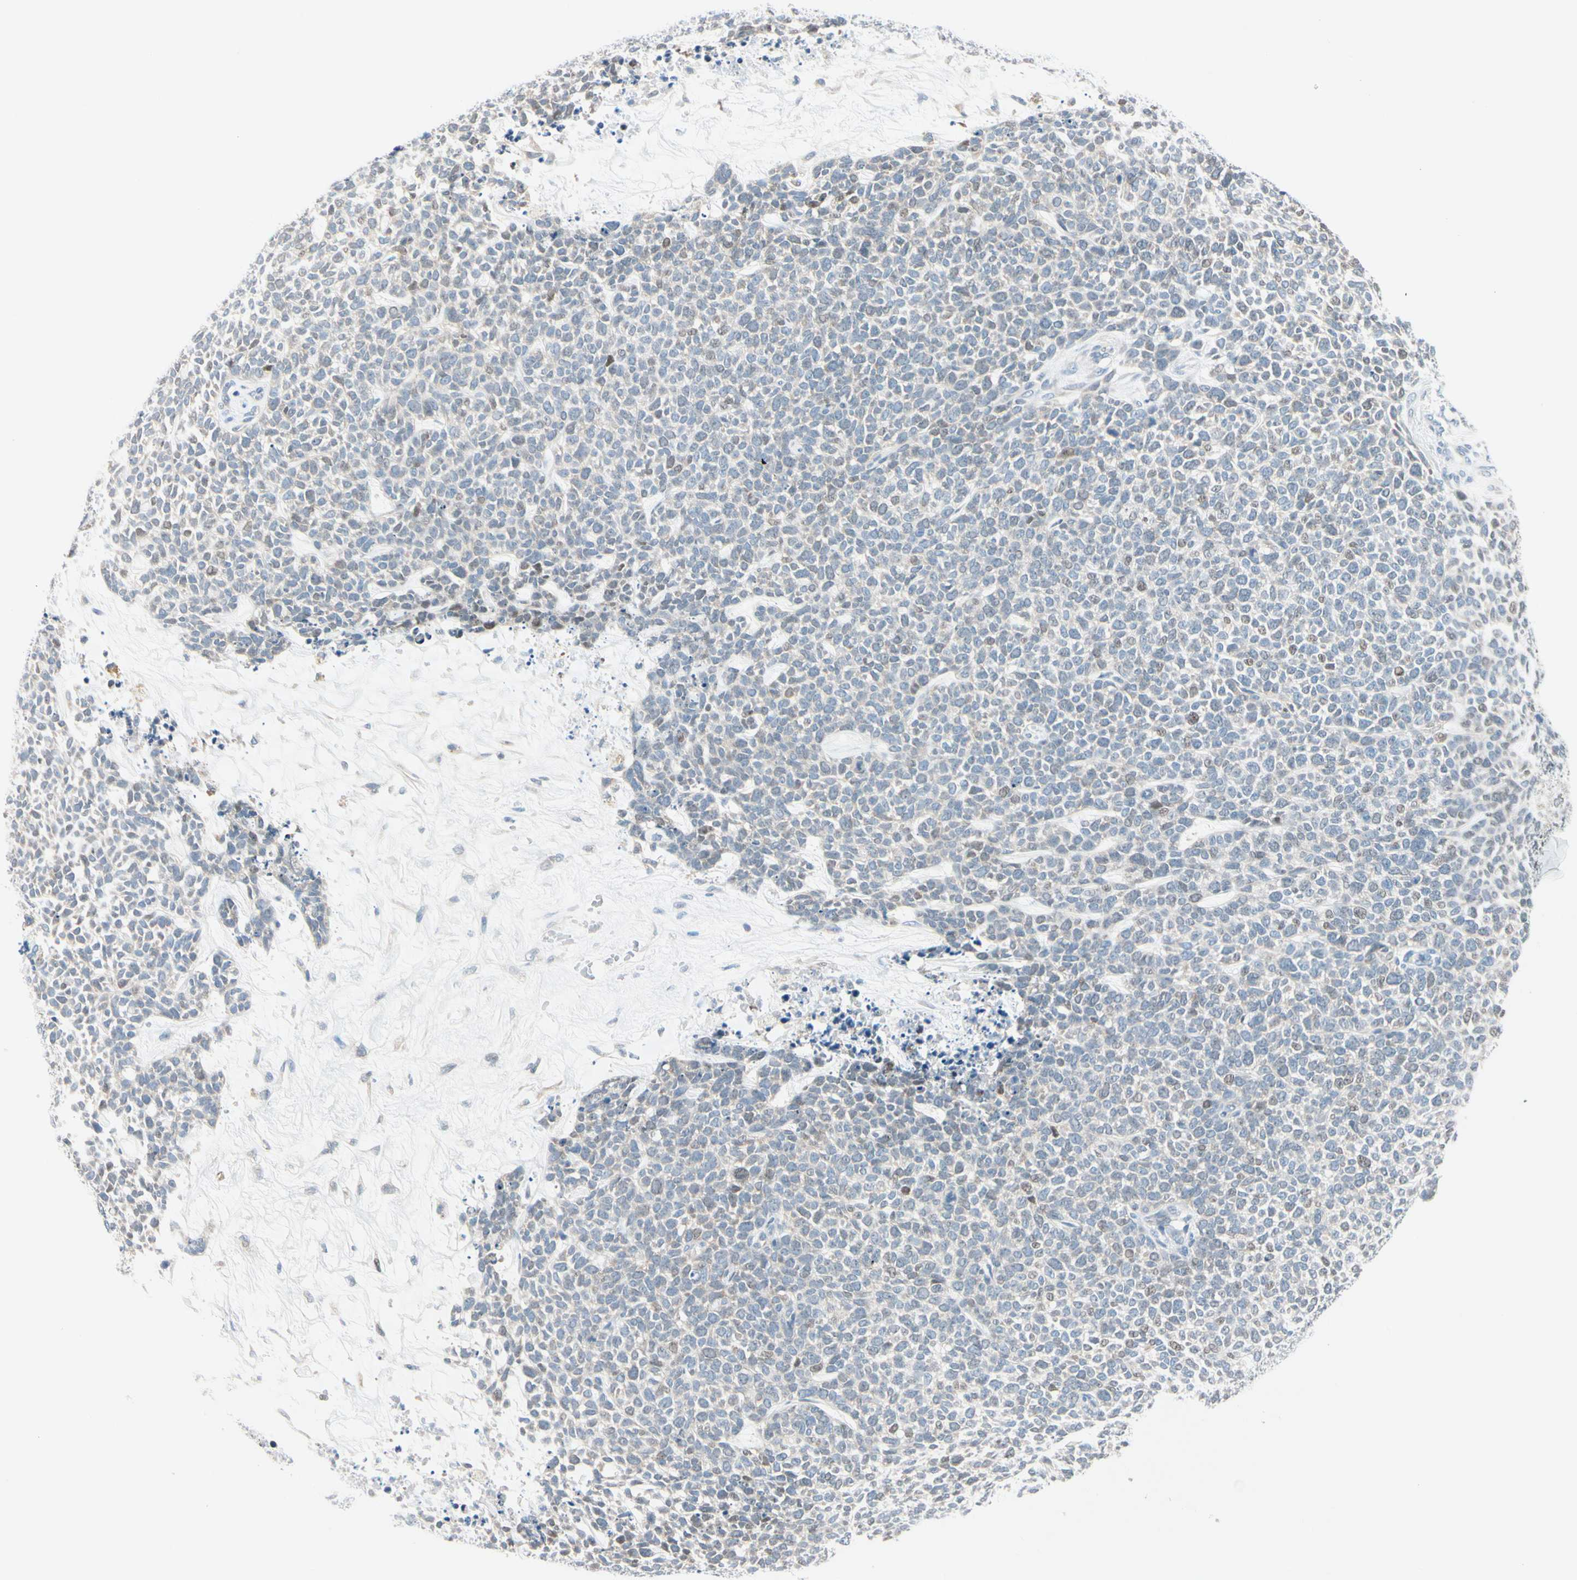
{"staining": {"intensity": "negative", "quantity": "none", "location": "none"}, "tissue": "skin cancer", "cell_type": "Tumor cells", "image_type": "cancer", "snomed": [{"axis": "morphology", "description": "Basal cell carcinoma"}, {"axis": "topography", "description": "Skin"}], "caption": "High magnification brightfield microscopy of skin cancer stained with DAB (brown) and counterstained with hematoxylin (blue): tumor cells show no significant expression.", "gene": "CFAP36", "patient": {"sex": "female", "age": 84}}